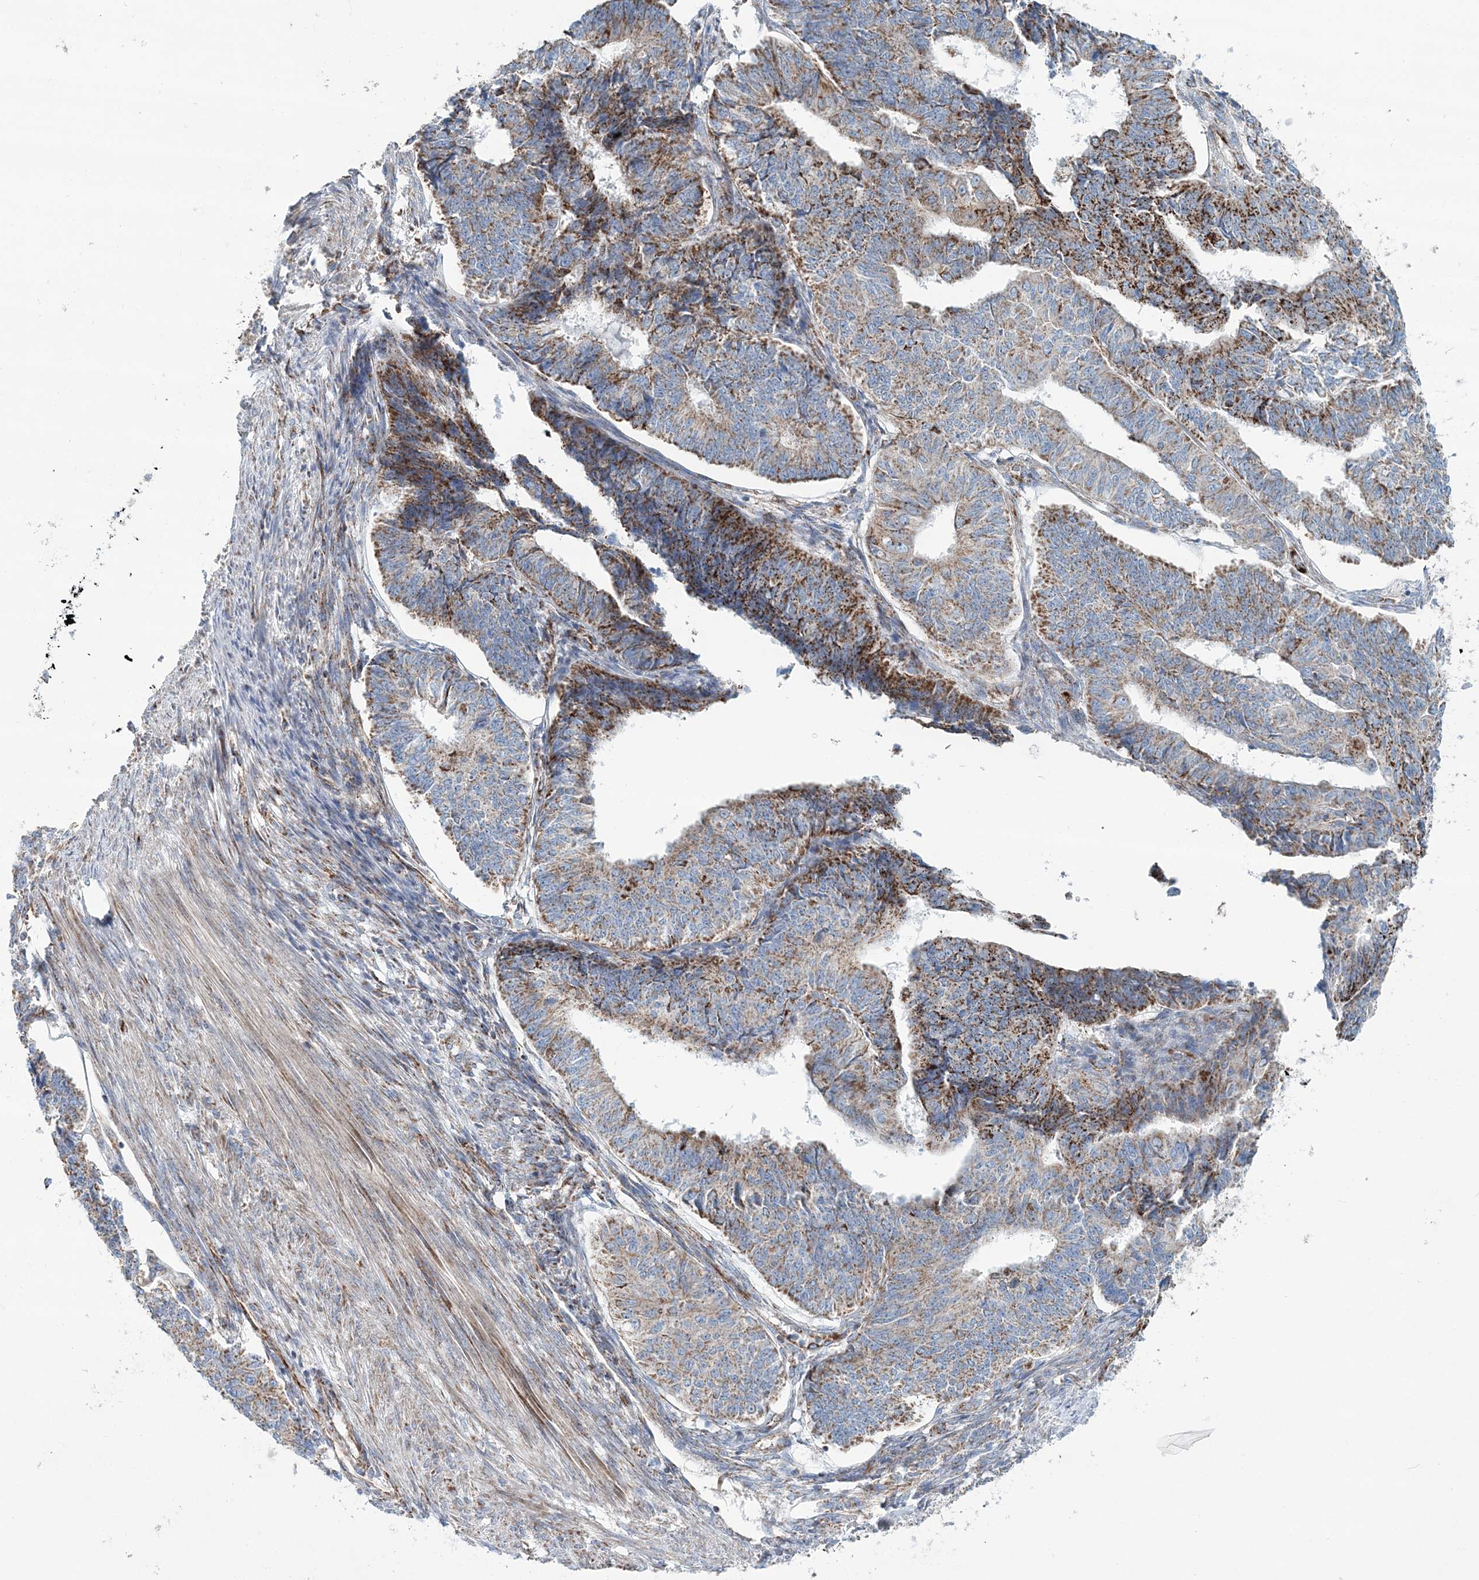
{"staining": {"intensity": "moderate", "quantity": ">75%", "location": "cytoplasmic/membranous"}, "tissue": "endometrial cancer", "cell_type": "Tumor cells", "image_type": "cancer", "snomed": [{"axis": "morphology", "description": "Adenocarcinoma, NOS"}, {"axis": "topography", "description": "Endometrium"}], "caption": "Immunohistochemical staining of endometrial adenocarcinoma exhibits moderate cytoplasmic/membranous protein staining in about >75% of tumor cells.", "gene": "ARHGAP6", "patient": {"sex": "female", "age": 32}}